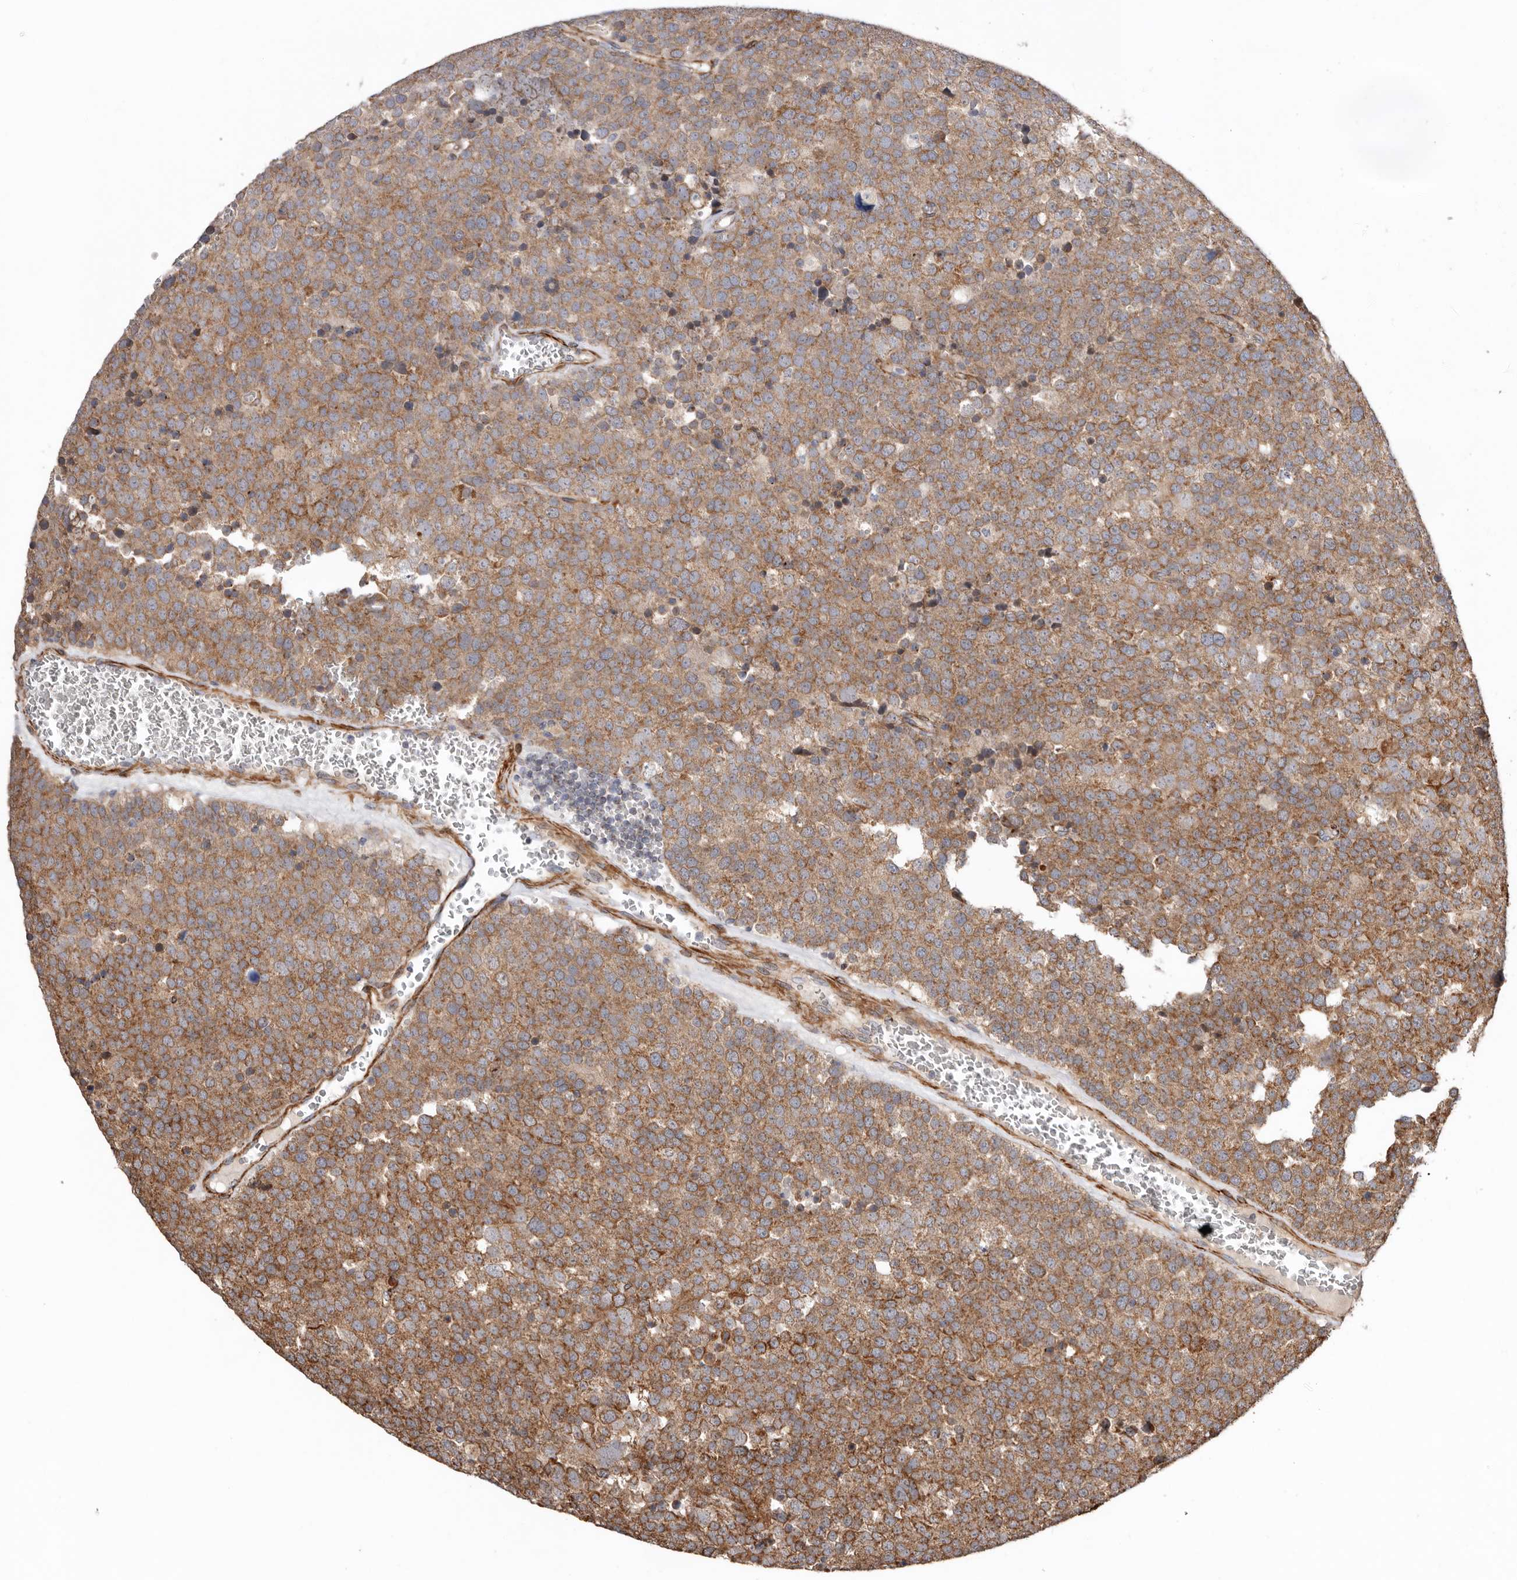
{"staining": {"intensity": "moderate", "quantity": ">75%", "location": "cytoplasmic/membranous"}, "tissue": "testis cancer", "cell_type": "Tumor cells", "image_type": "cancer", "snomed": [{"axis": "morphology", "description": "Seminoma, NOS"}, {"axis": "topography", "description": "Testis"}], "caption": "A micrograph of human testis seminoma stained for a protein displays moderate cytoplasmic/membranous brown staining in tumor cells. Immunohistochemistry (ihc) stains the protein of interest in brown and the nuclei are stained blue.", "gene": "PROKR1", "patient": {"sex": "male", "age": 71}}